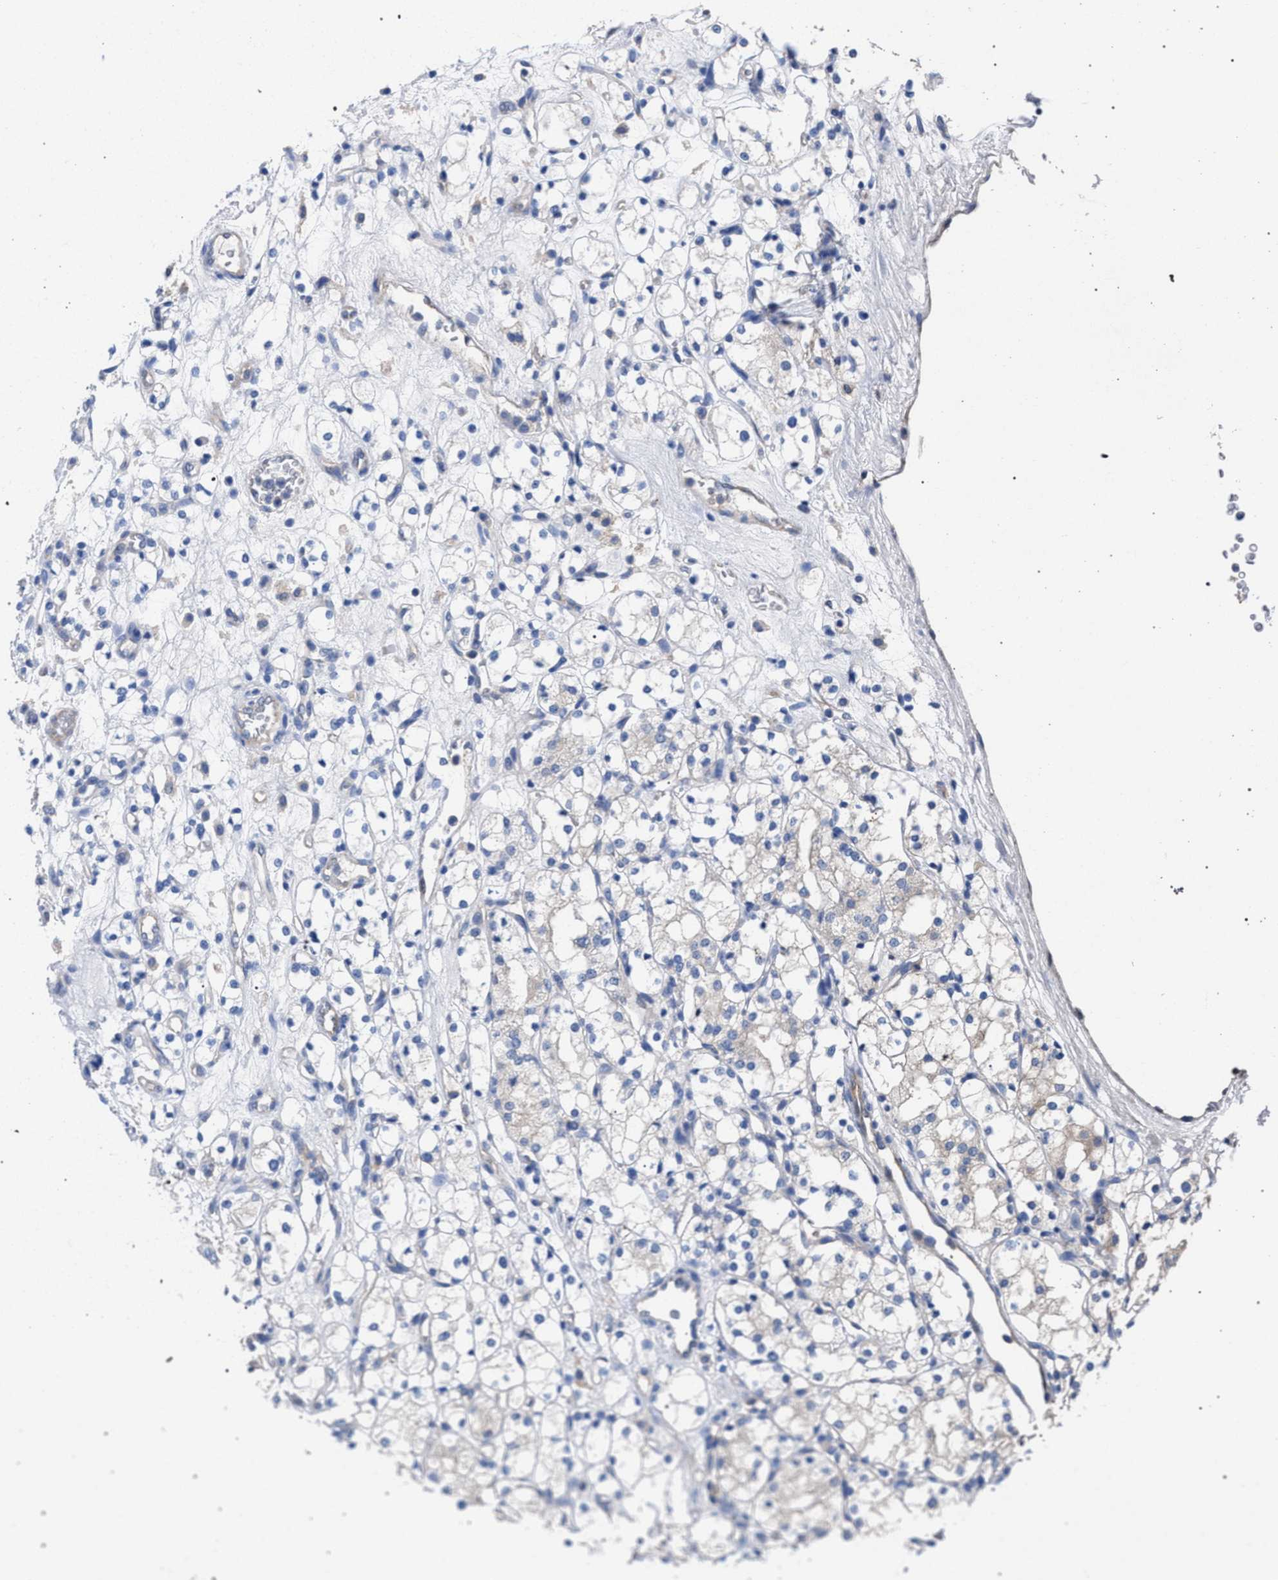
{"staining": {"intensity": "negative", "quantity": "none", "location": "none"}, "tissue": "renal cancer", "cell_type": "Tumor cells", "image_type": "cancer", "snomed": [{"axis": "morphology", "description": "Adenocarcinoma, NOS"}, {"axis": "topography", "description": "Kidney"}], "caption": "The image displays no staining of tumor cells in adenocarcinoma (renal).", "gene": "GMPR", "patient": {"sex": "male", "age": 77}}